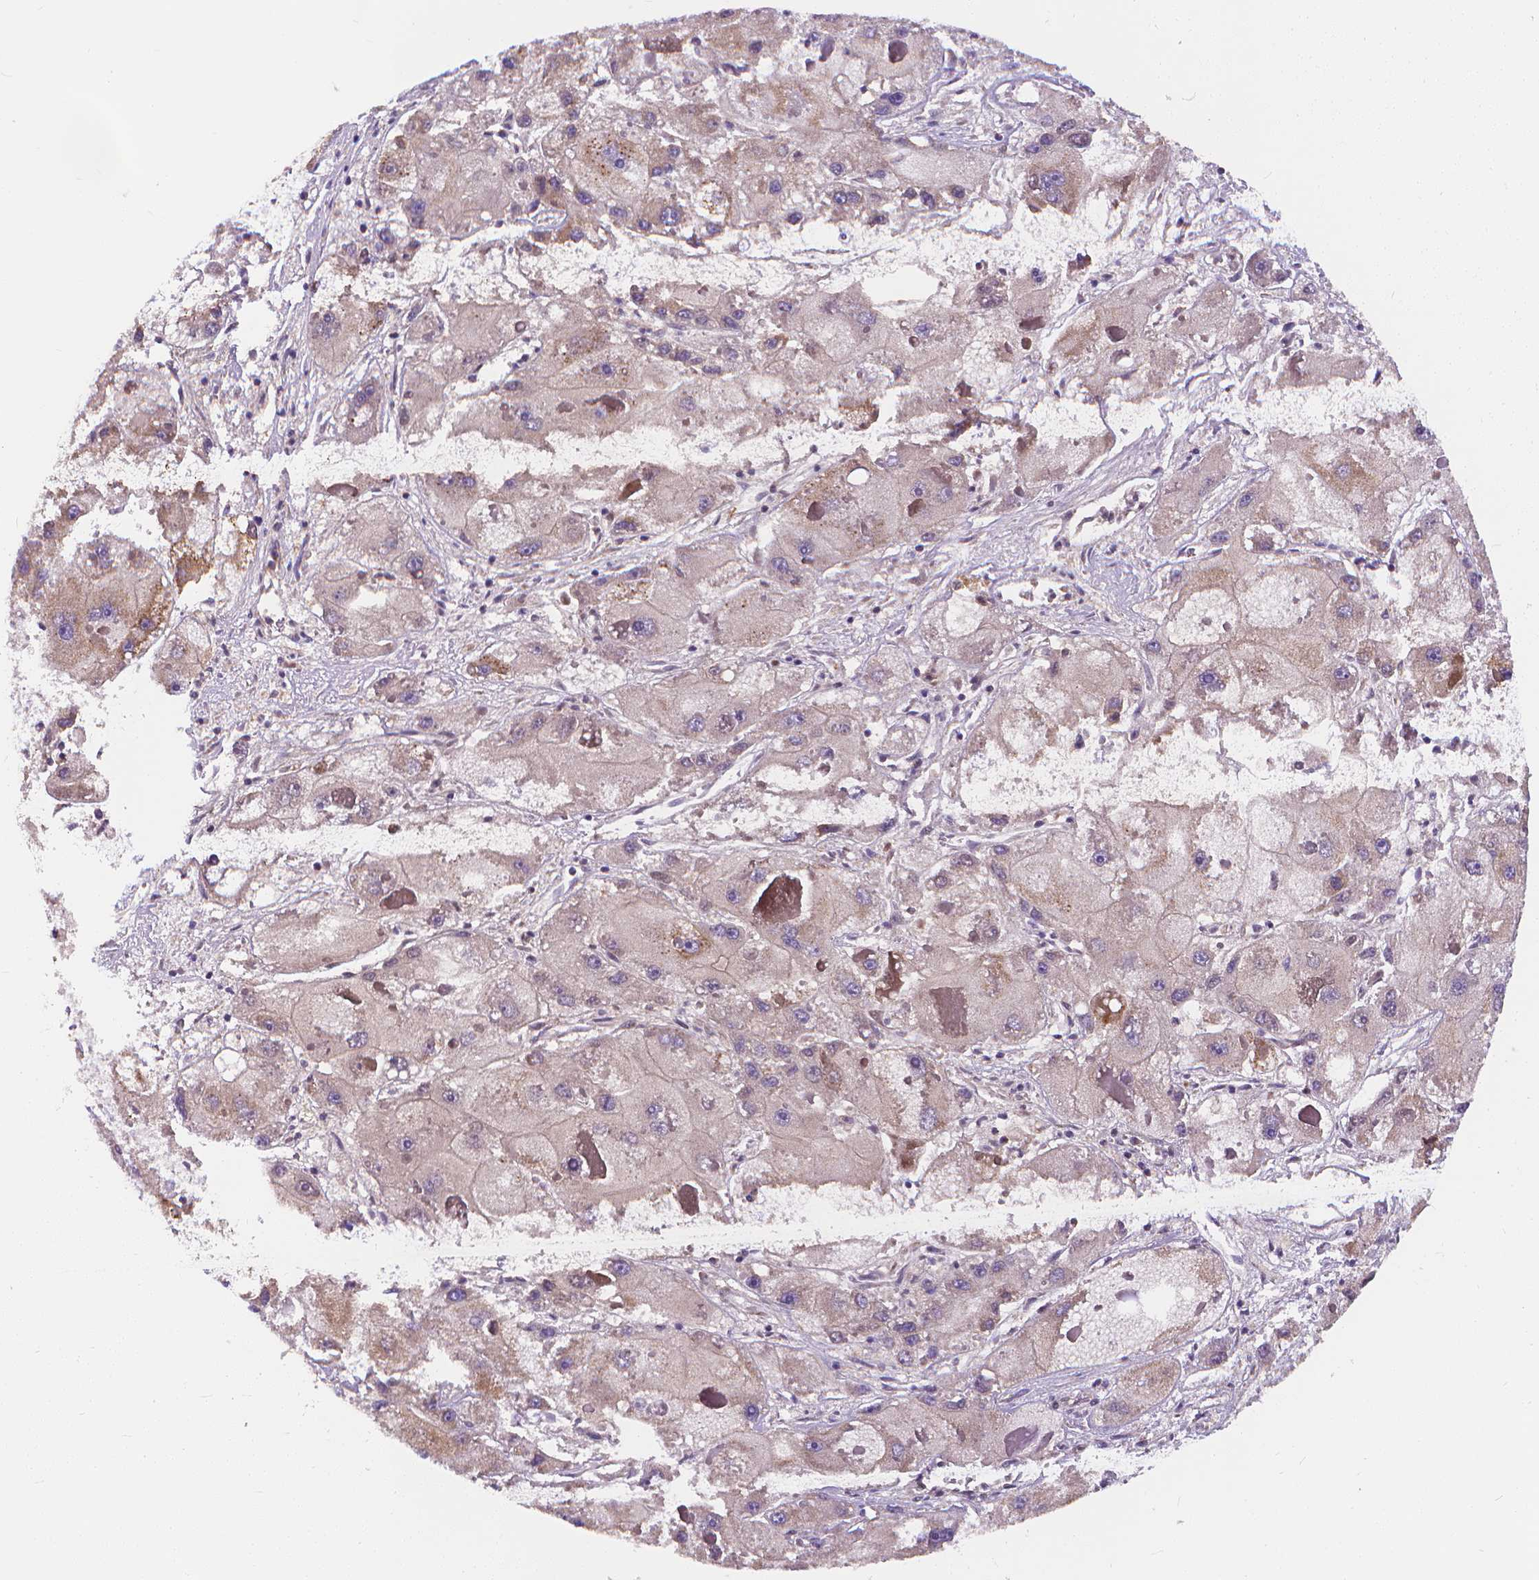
{"staining": {"intensity": "weak", "quantity": "25%-75%", "location": "cytoplasmic/membranous"}, "tissue": "liver cancer", "cell_type": "Tumor cells", "image_type": "cancer", "snomed": [{"axis": "morphology", "description": "Carcinoma, Hepatocellular, NOS"}, {"axis": "topography", "description": "Liver"}], "caption": "Liver hepatocellular carcinoma stained with DAB (3,3'-diaminobenzidine) immunohistochemistry shows low levels of weak cytoplasmic/membranous positivity in about 25%-75% of tumor cells.", "gene": "SNCAIP", "patient": {"sex": "female", "age": 73}}